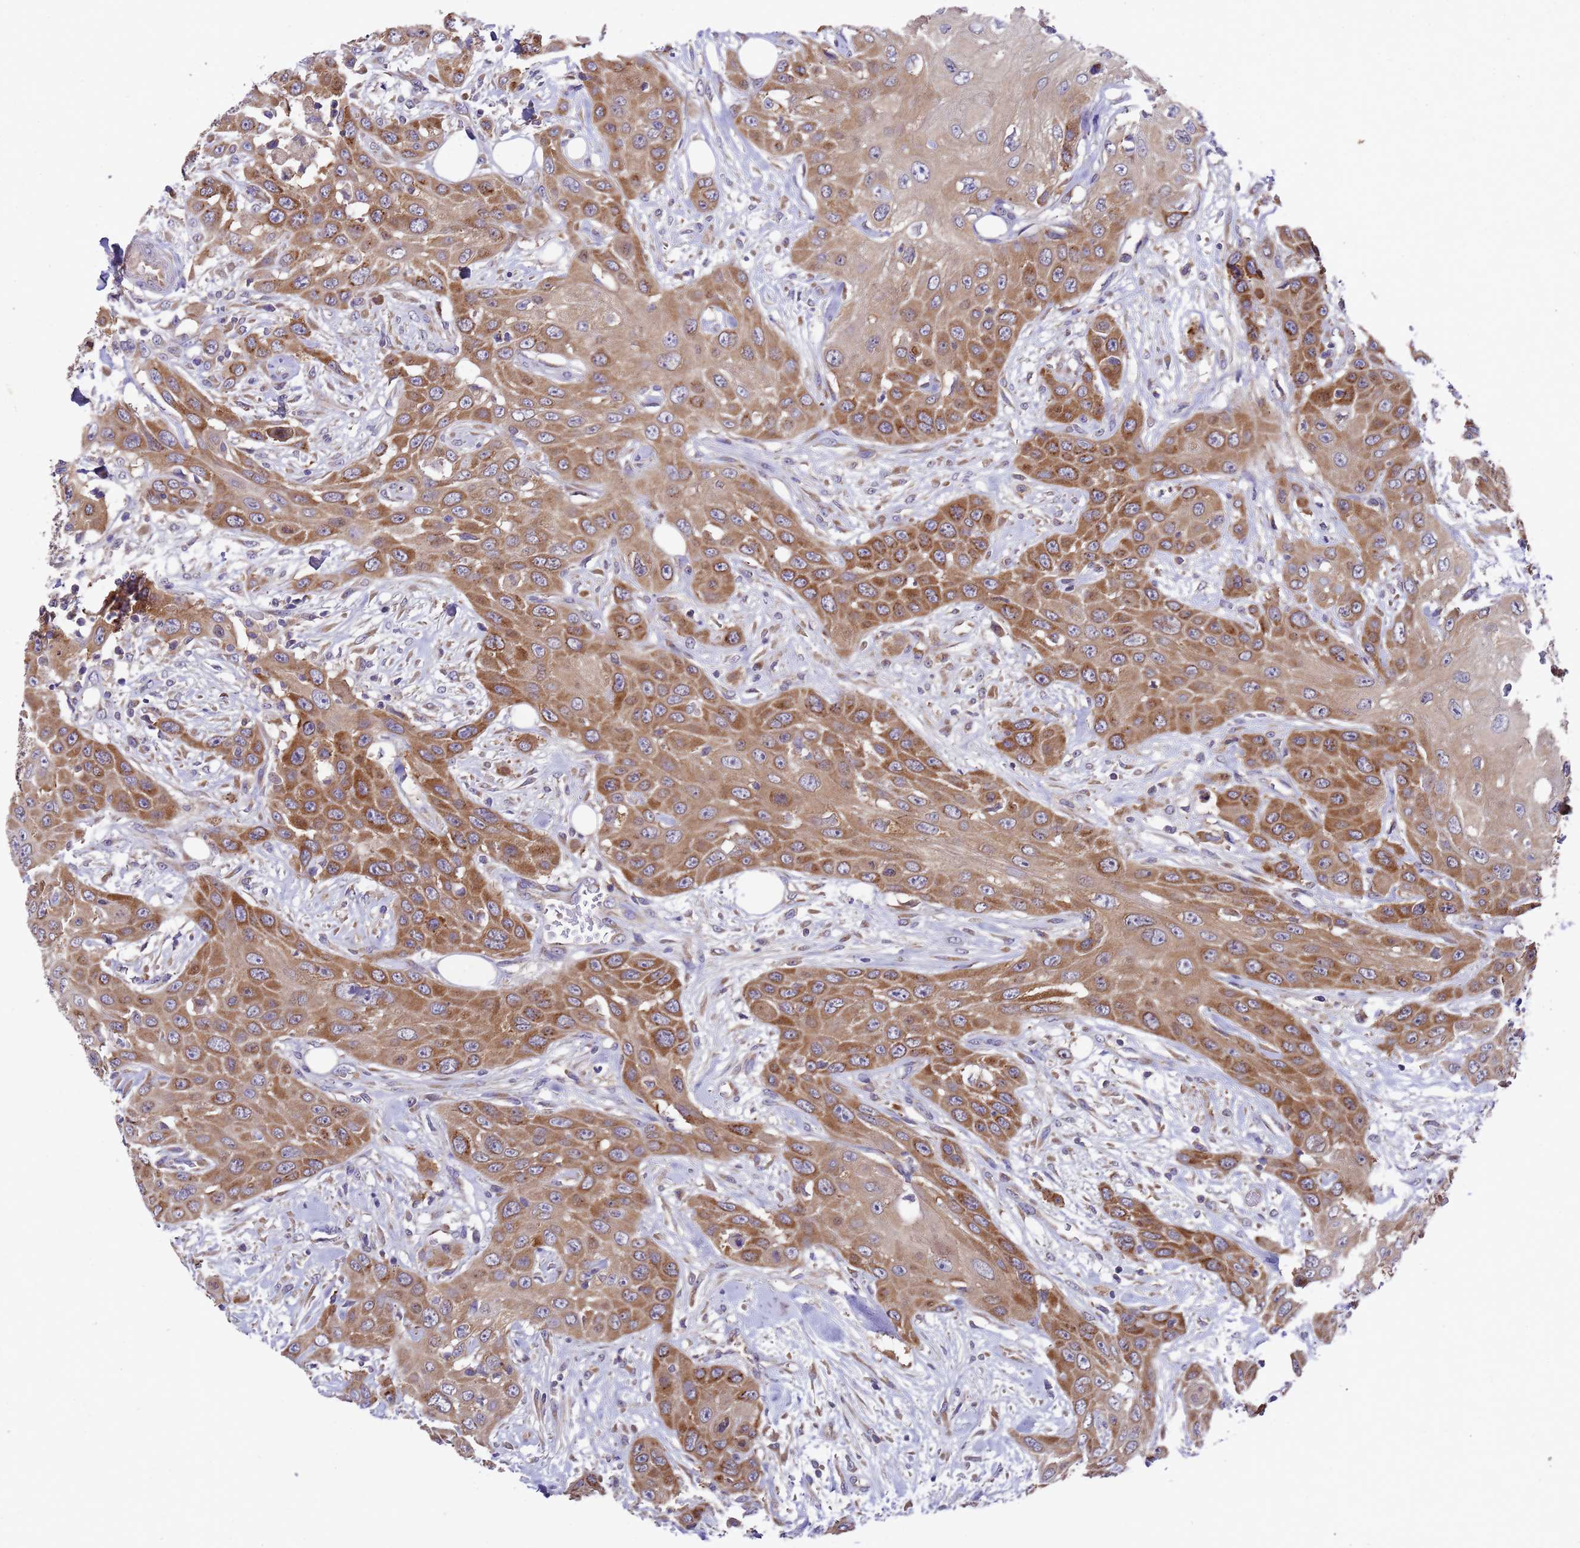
{"staining": {"intensity": "moderate", "quantity": ">75%", "location": "cytoplasmic/membranous"}, "tissue": "head and neck cancer", "cell_type": "Tumor cells", "image_type": "cancer", "snomed": [{"axis": "morphology", "description": "Squamous cell carcinoma, NOS"}, {"axis": "topography", "description": "Head-Neck"}], "caption": "Head and neck squamous cell carcinoma stained for a protein (brown) demonstrates moderate cytoplasmic/membranous positive staining in approximately >75% of tumor cells.", "gene": "DCAF12L2", "patient": {"sex": "male", "age": 81}}